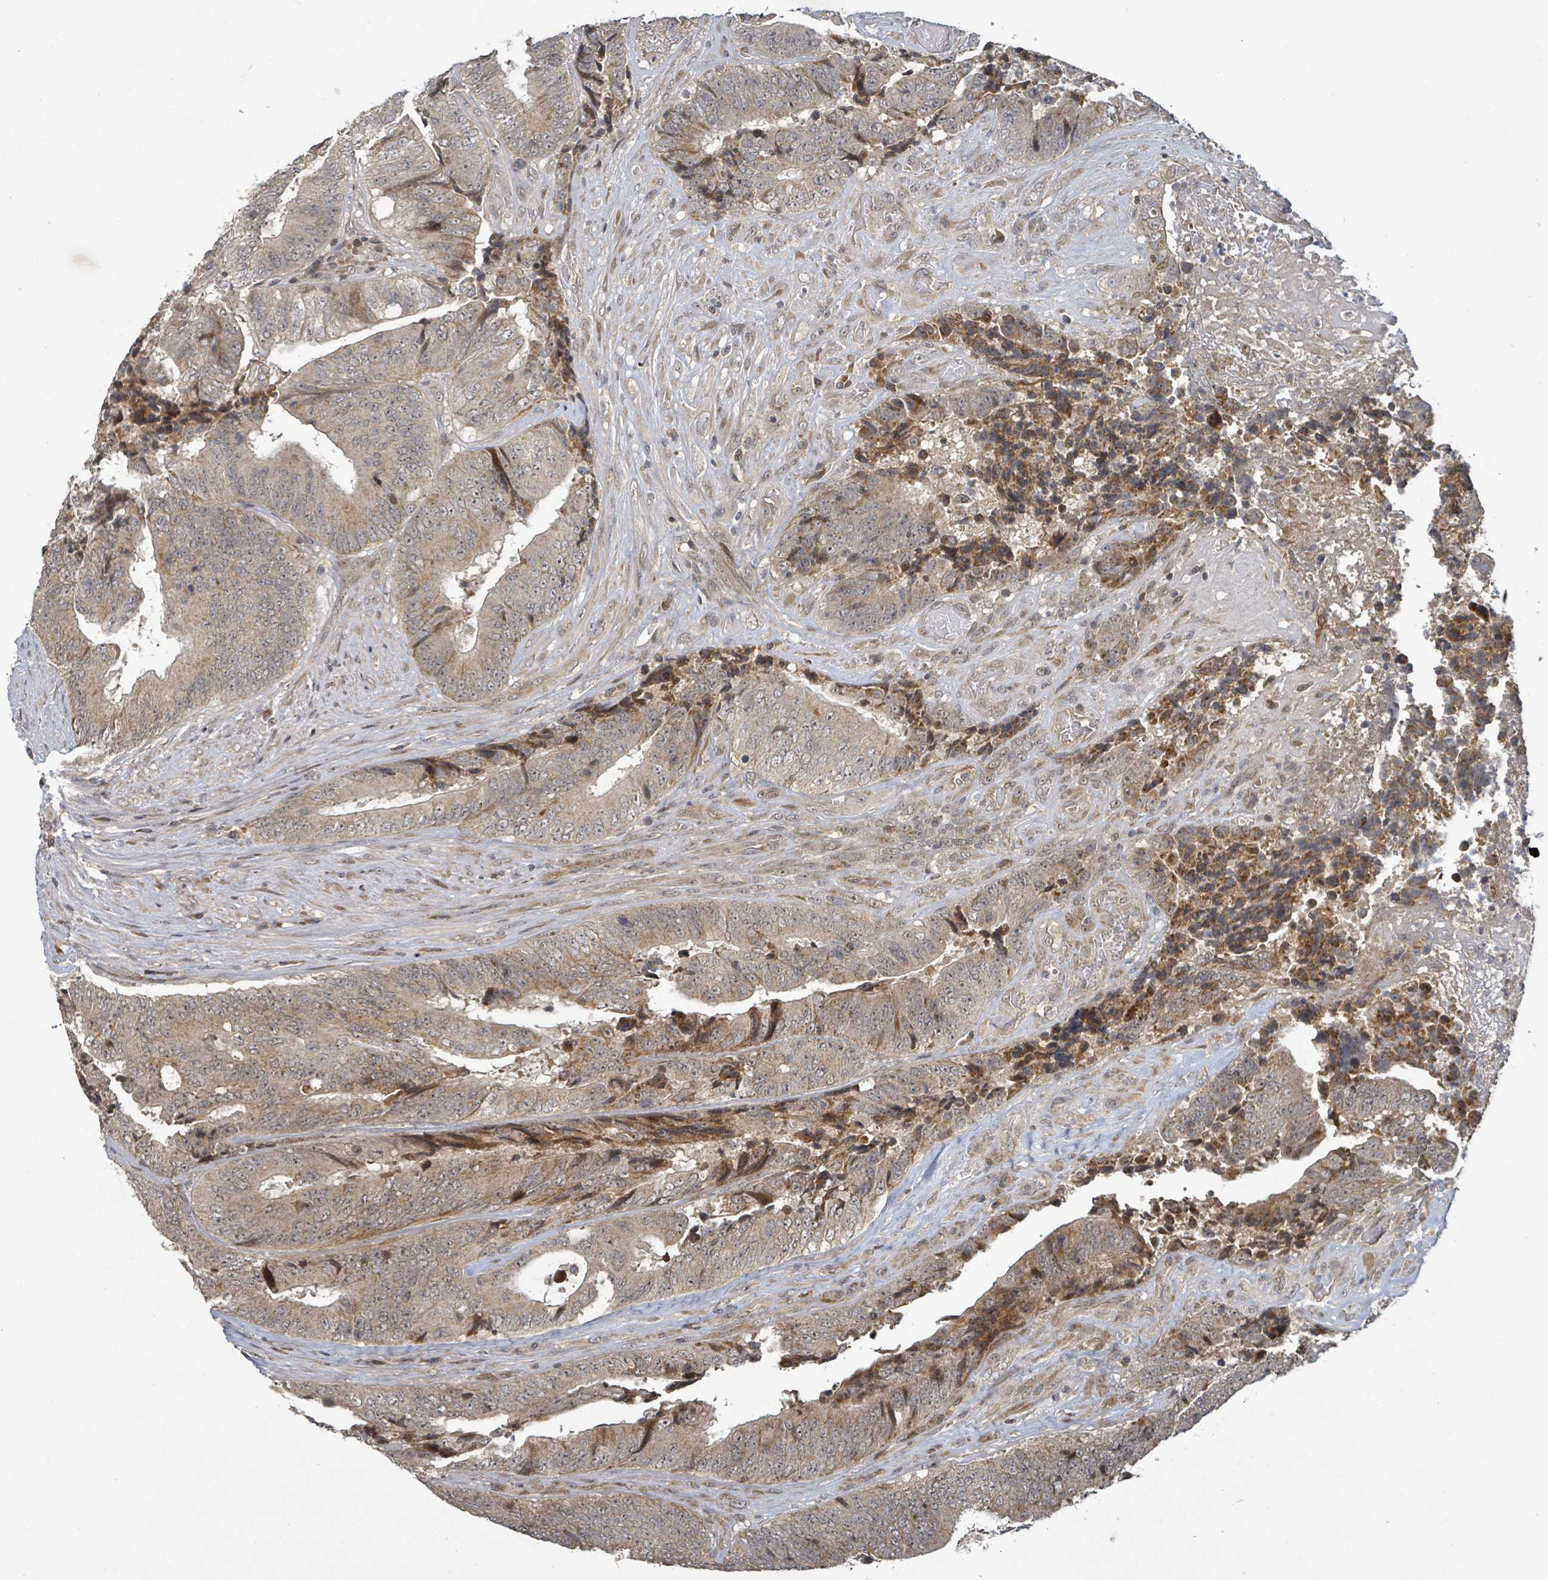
{"staining": {"intensity": "moderate", "quantity": ">75%", "location": "cytoplasmic/membranous,nuclear"}, "tissue": "colorectal cancer", "cell_type": "Tumor cells", "image_type": "cancer", "snomed": [{"axis": "morphology", "description": "Adenocarcinoma, NOS"}, {"axis": "topography", "description": "Rectum"}], "caption": "A photomicrograph of human colorectal cancer (adenocarcinoma) stained for a protein exhibits moderate cytoplasmic/membranous and nuclear brown staining in tumor cells.", "gene": "ITGA11", "patient": {"sex": "male", "age": 72}}